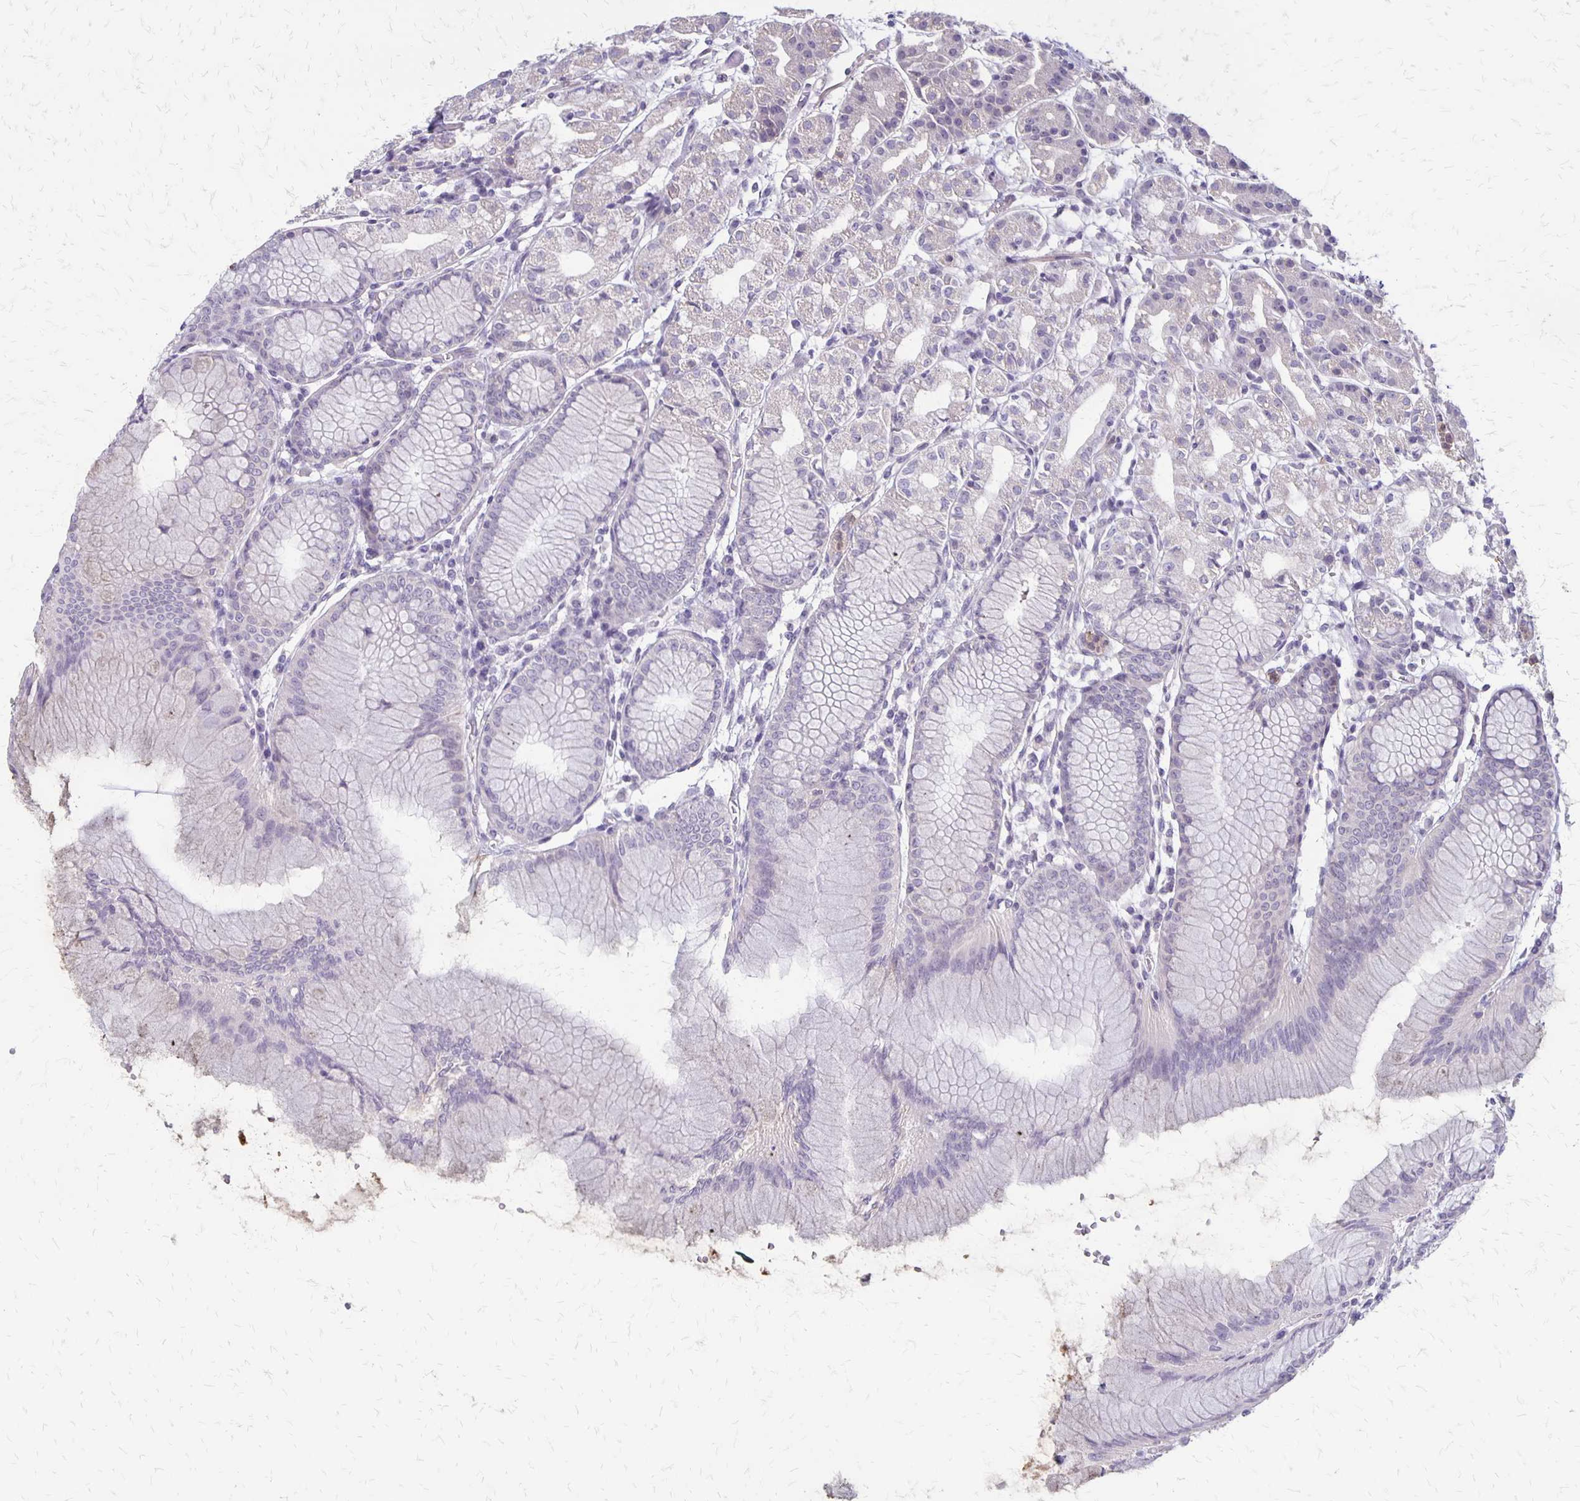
{"staining": {"intensity": "negative", "quantity": "none", "location": "none"}, "tissue": "stomach", "cell_type": "Glandular cells", "image_type": "normal", "snomed": [{"axis": "morphology", "description": "Normal tissue, NOS"}, {"axis": "topography", "description": "Stomach"}], "caption": "This is a image of immunohistochemistry (IHC) staining of normal stomach, which shows no staining in glandular cells.", "gene": "SEPTIN5", "patient": {"sex": "female", "age": 57}}